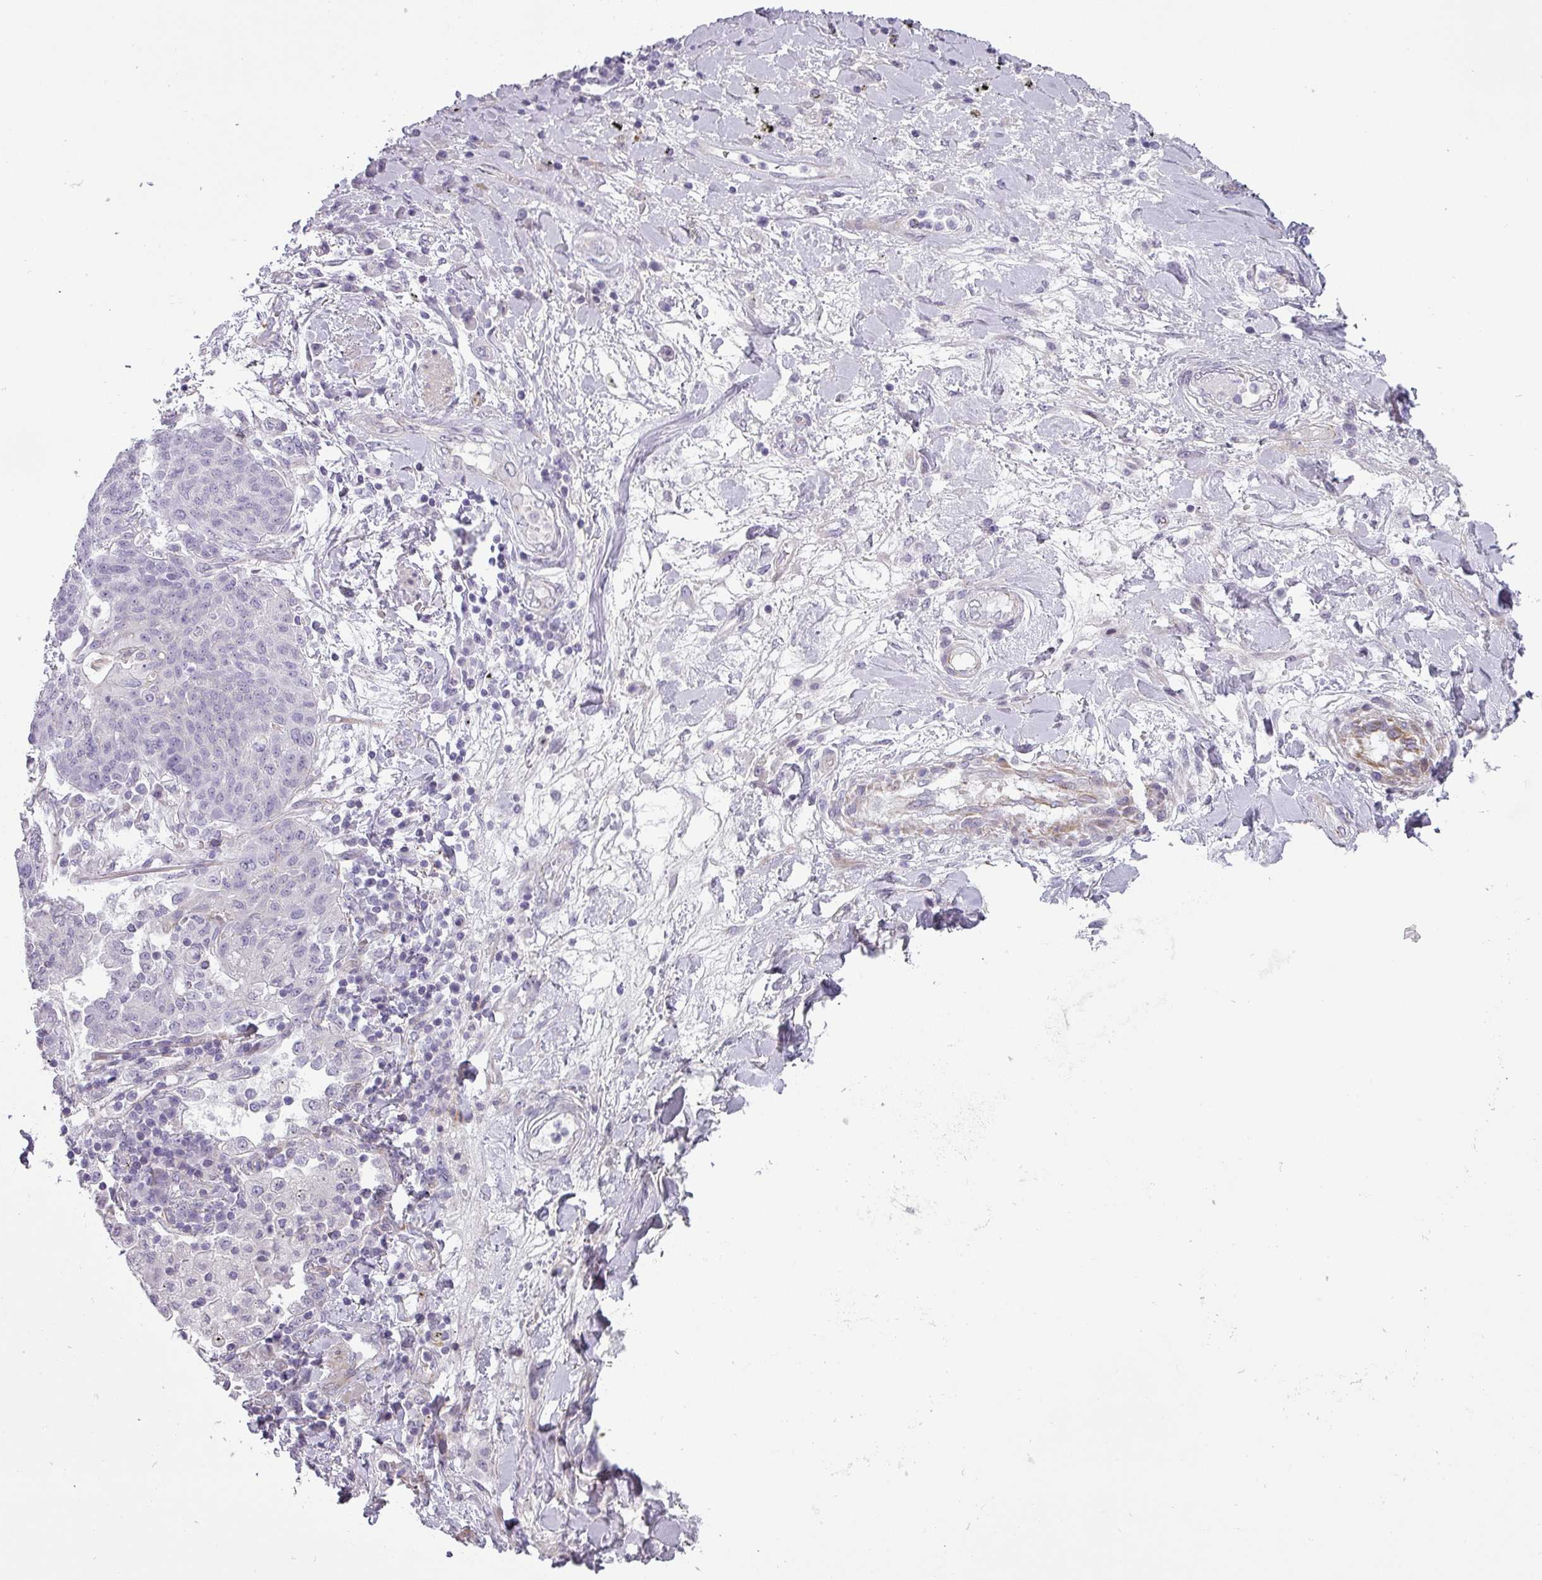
{"staining": {"intensity": "negative", "quantity": "none", "location": "none"}, "tissue": "lung cancer", "cell_type": "Tumor cells", "image_type": "cancer", "snomed": [{"axis": "morphology", "description": "Squamous cell carcinoma, NOS"}, {"axis": "topography", "description": "Lung"}], "caption": "An image of human lung squamous cell carcinoma is negative for staining in tumor cells.", "gene": "CHRDL1", "patient": {"sex": "female", "age": 70}}